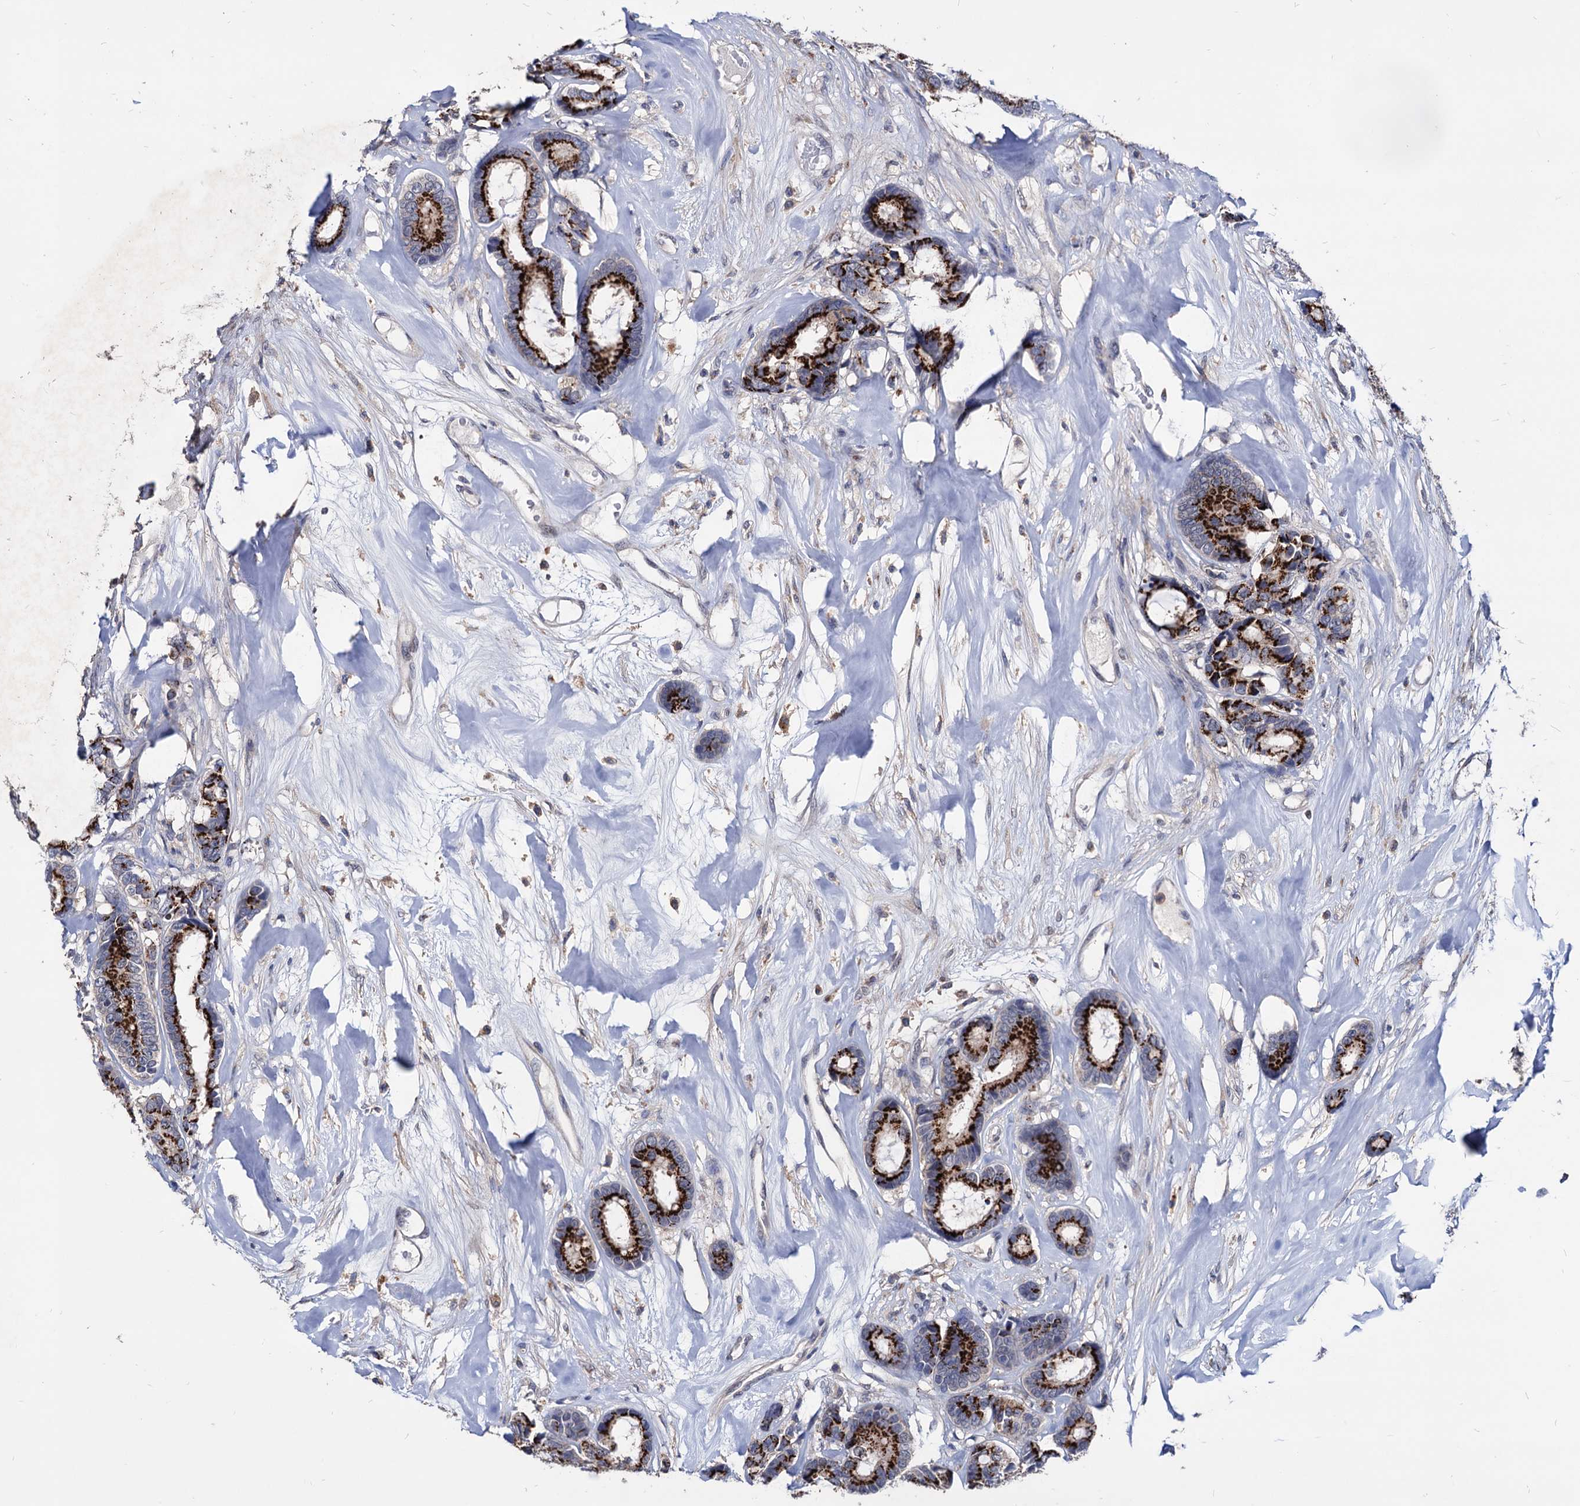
{"staining": {"intensity": "strong", "quantity": ">75%", "location": "cytoplasmic/membranous"}, "tissue": "breast cancer", "cell_type": "Tumor cells", "image_type": "cancer", "snomed": [{"axis": "morphology", "description": "Duct carcinoma"}, {"axis": "topography", "description": "Breast"}], "caption": "A brown stain labels strong cytoplasmic/membranous positivity of a protein in intraductal carcinoma (breast) tumor cells.", "gene": "ESD", "patient": {"sex": "female", "age": 87}}